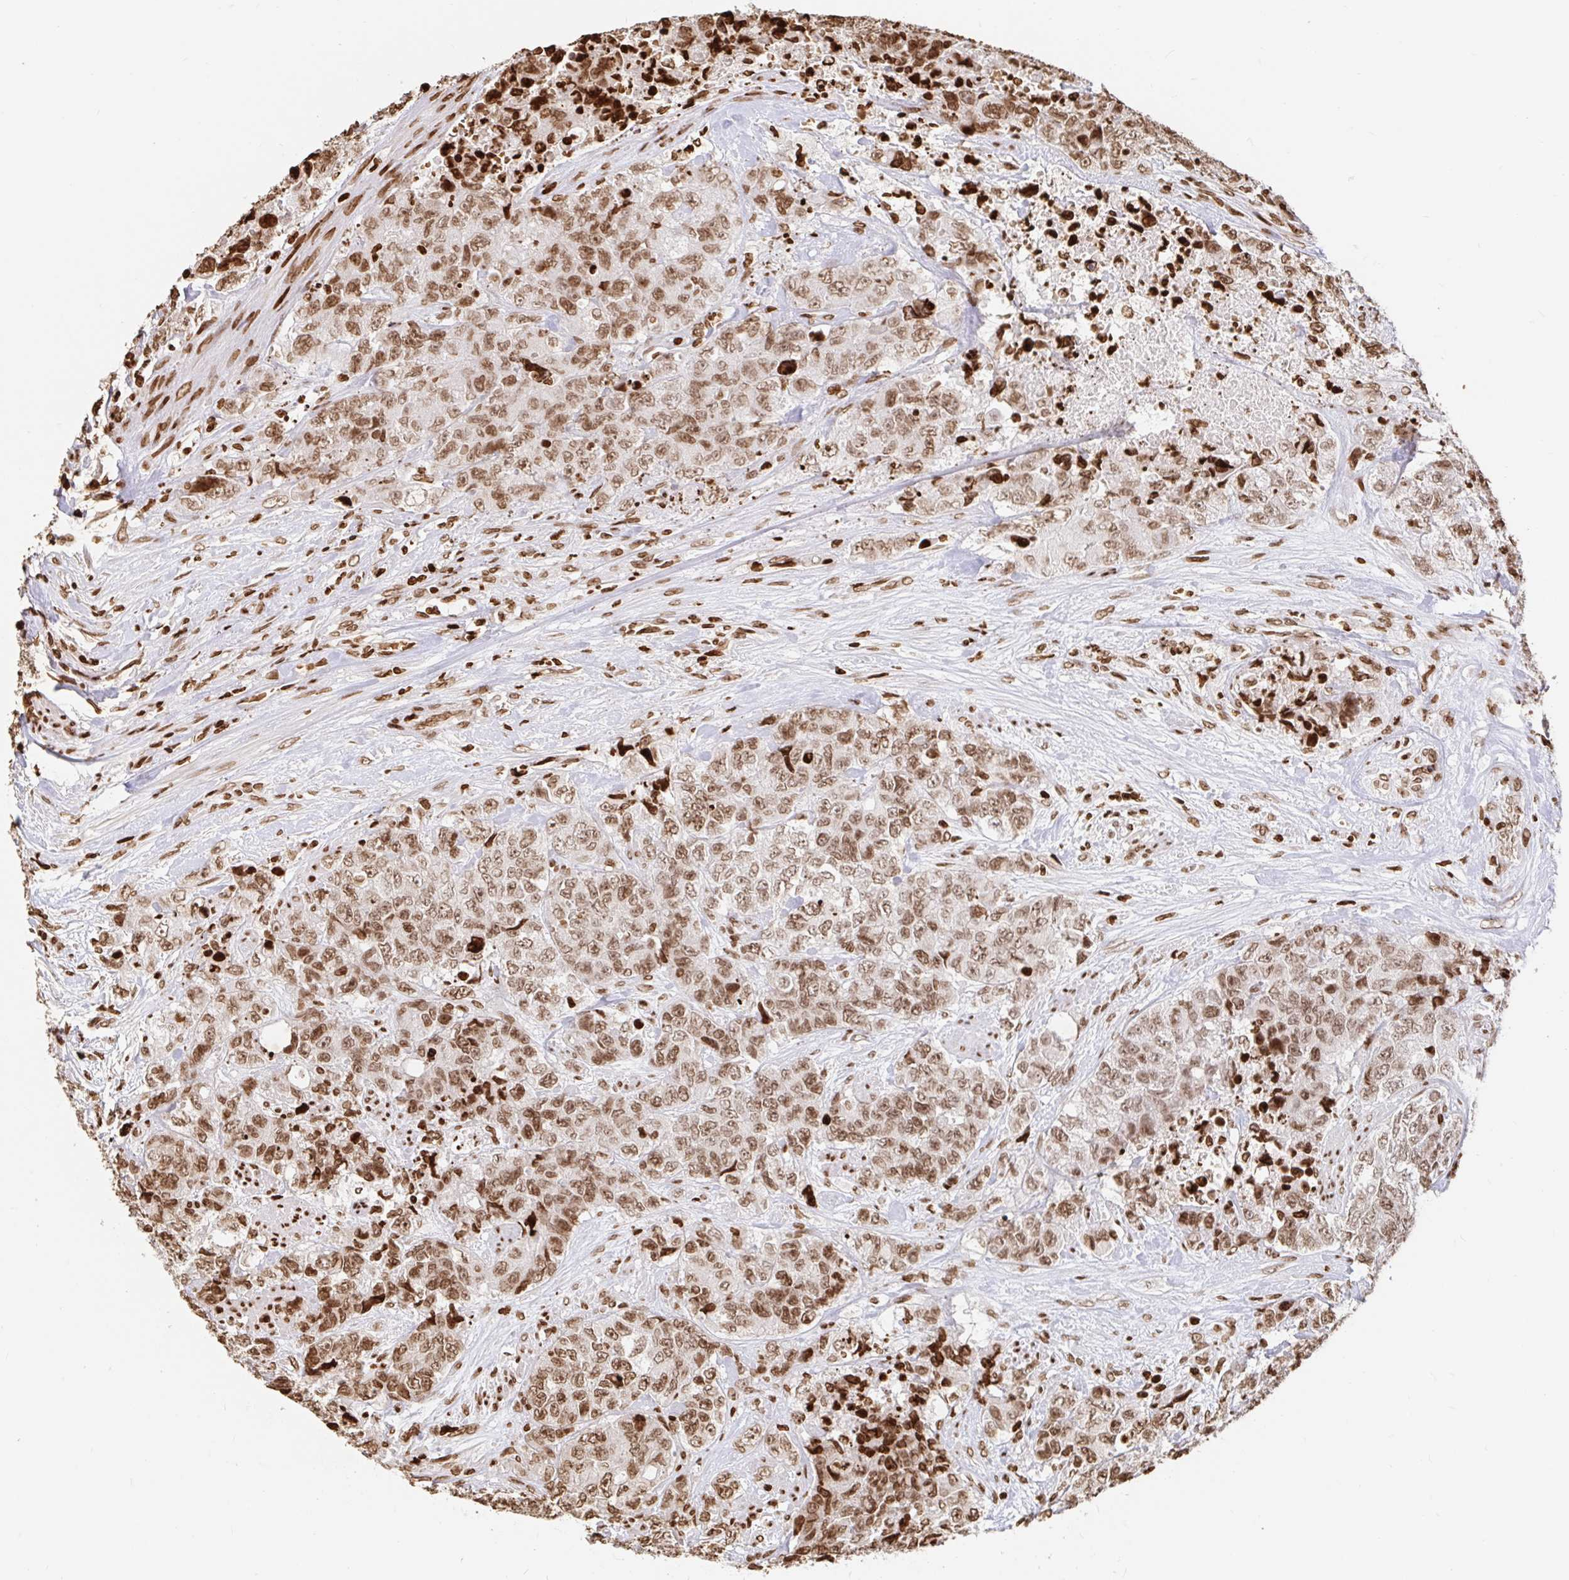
{"staining": {"intensity": "moderate", "quantity": ">75%", "location": "nuclear"}, "tissue": "urothelial cancer", "cell_type": "Tumor cells", "image_type": "cancer", "snomed": [{"axis": "morphology", "description": "Urothelial carcinoma, High grade"}, {"axis": "topography", "description": "Urinary bladder"}], "caption": "Urothelial carcinoma (high-grade) stained with a protein marker reveals moderate staining in tumor cells.", "gene": "H2BC5", "patient": {"sex": "female", "age": 78}}